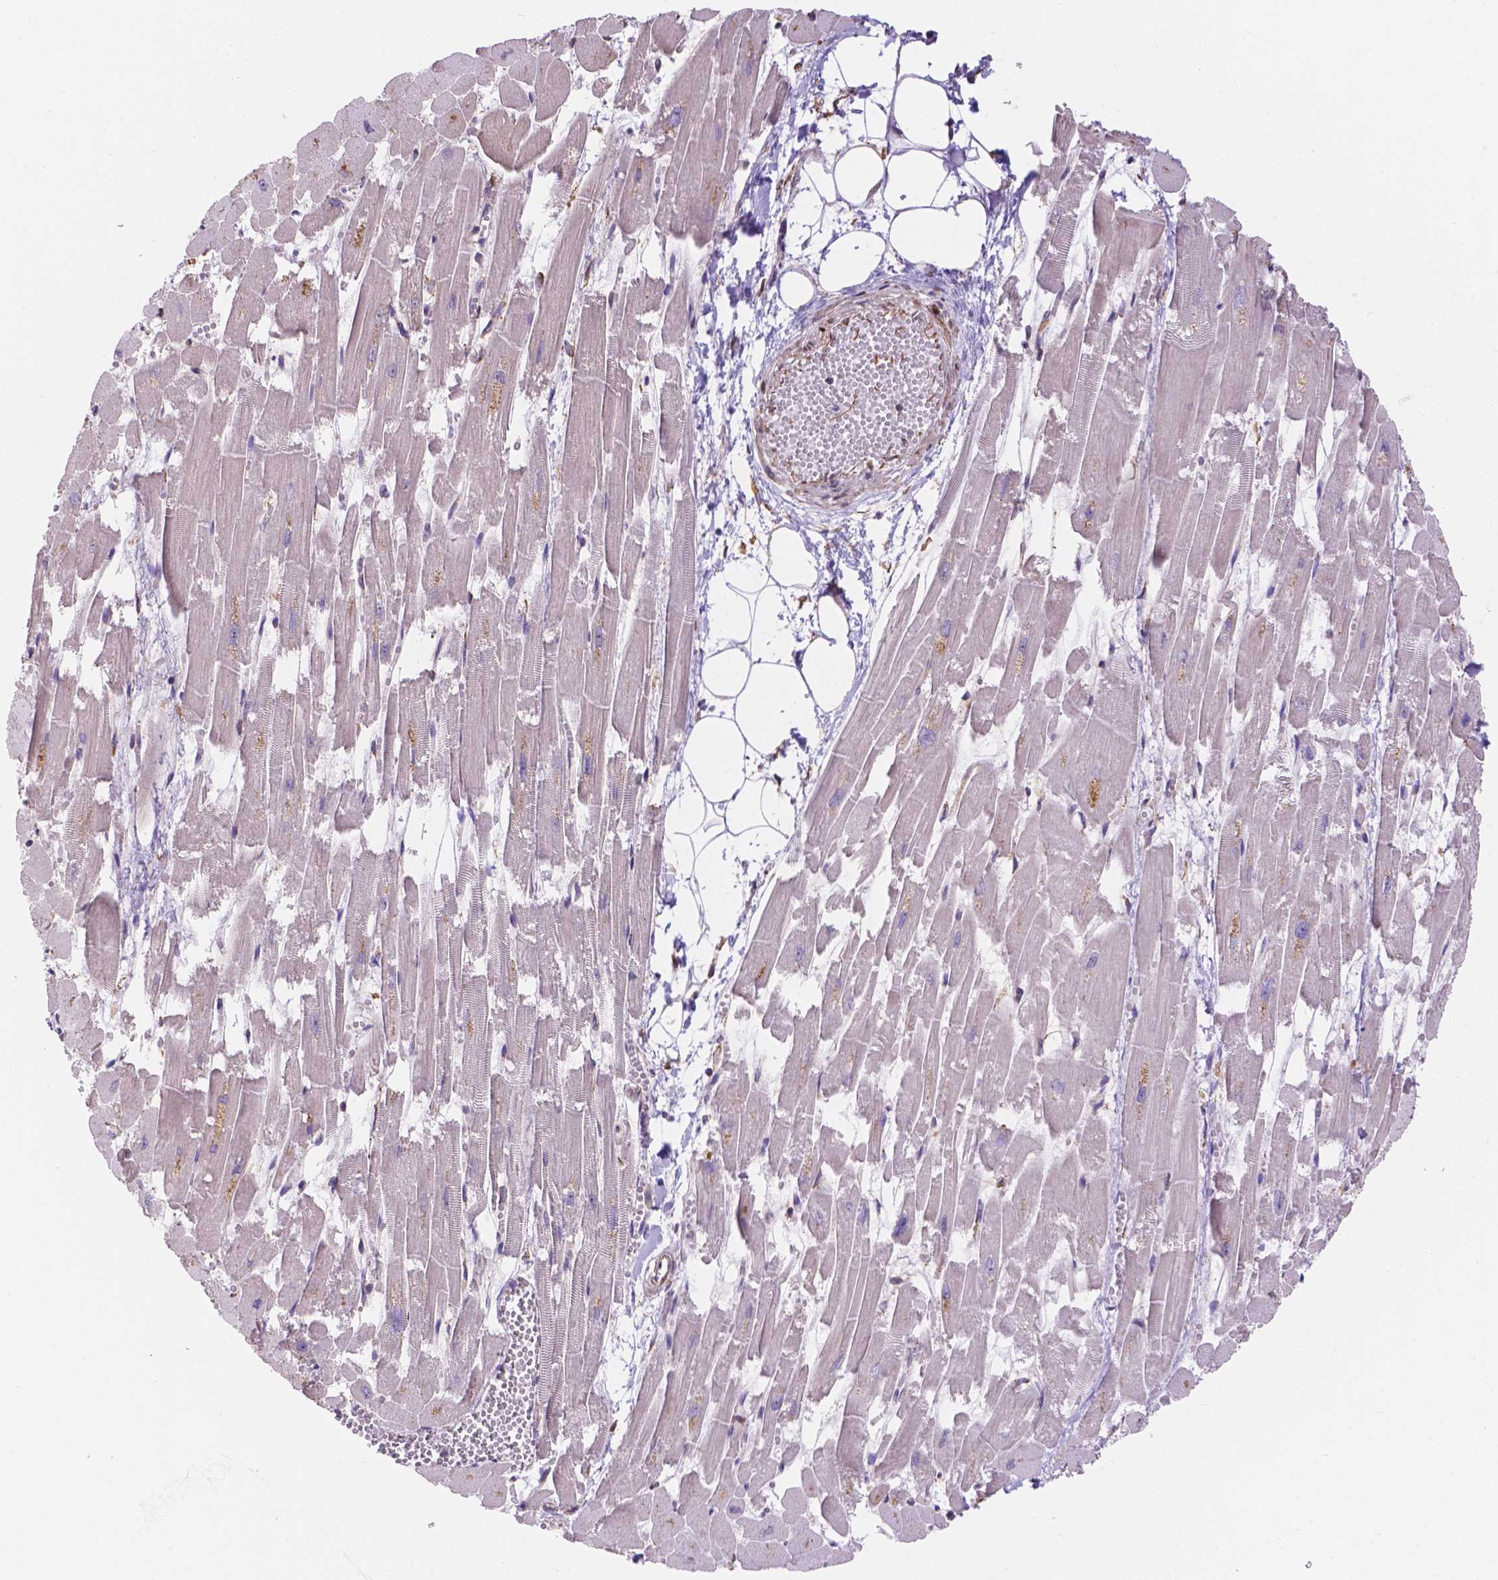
{"staining": {"intensity": "moderate", "quantity": "<25%", "location": "cytoplasmic/membranous"}, "tissue": "heart muscle", "cell_type": "Cardiomyocytes", "image_type": "normal", "snomed": [{"axis": "morphology", "description": "Normal tissue, NOS"}, {"axis": "topography", "description": "Heart"}], "caption": "The histopathology image exhibits immunohistochemical staining of benign heart muscle. There is moderate cytoplasmic/membranous staining is appreciated in approximately <25% of cardiomyocytes.", "gene": "IPO11", "patient": {"sex": "female", "age": 52}}